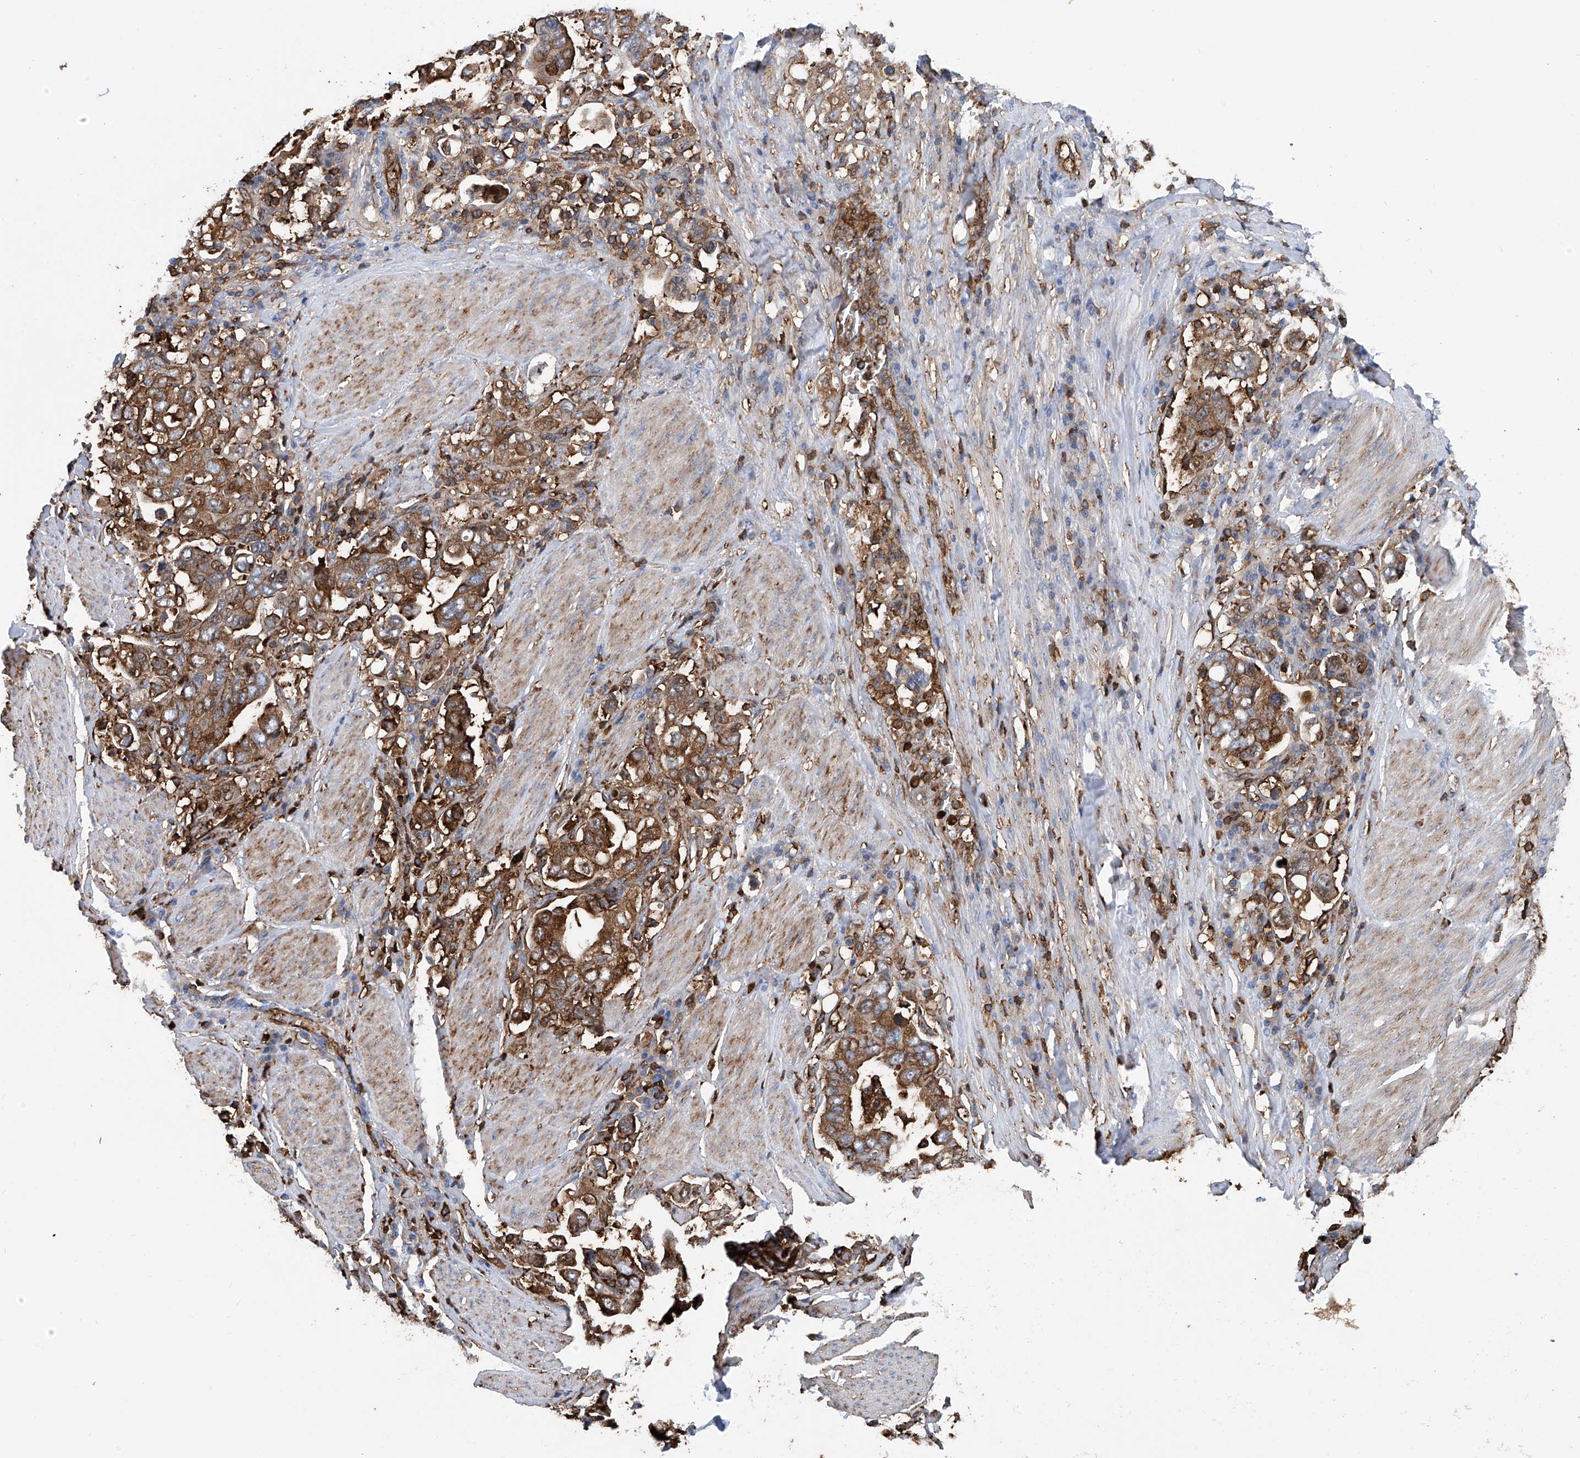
{"staining": {"intensity": "moderate", "quantity": ">75%", "location": "cytoplasmic/membranous"}, "tissue": "stomach cancer", "cell_type": "Tumor cells", "image_type": "cancer", "snomed": [{"axis": "morphology", "description": "Adenocarcinoma, NOS"}, {"axis": "topography", "description": "Stomach, upper"}], "caption": "DAB (3,3'-diaminobenzidine) immunohistochemical staining of human stomach cancer (adenocarcinoma) exhibits moderate cytoplasmic/membranous protein staining in about >75% of tumor cells. Immunohistochemistry (ihc) stains the protein of interest in brown and the nuclei are stained blue.", "gene": "ZNF484", "patient": {"sex": "male", "age": 62}}